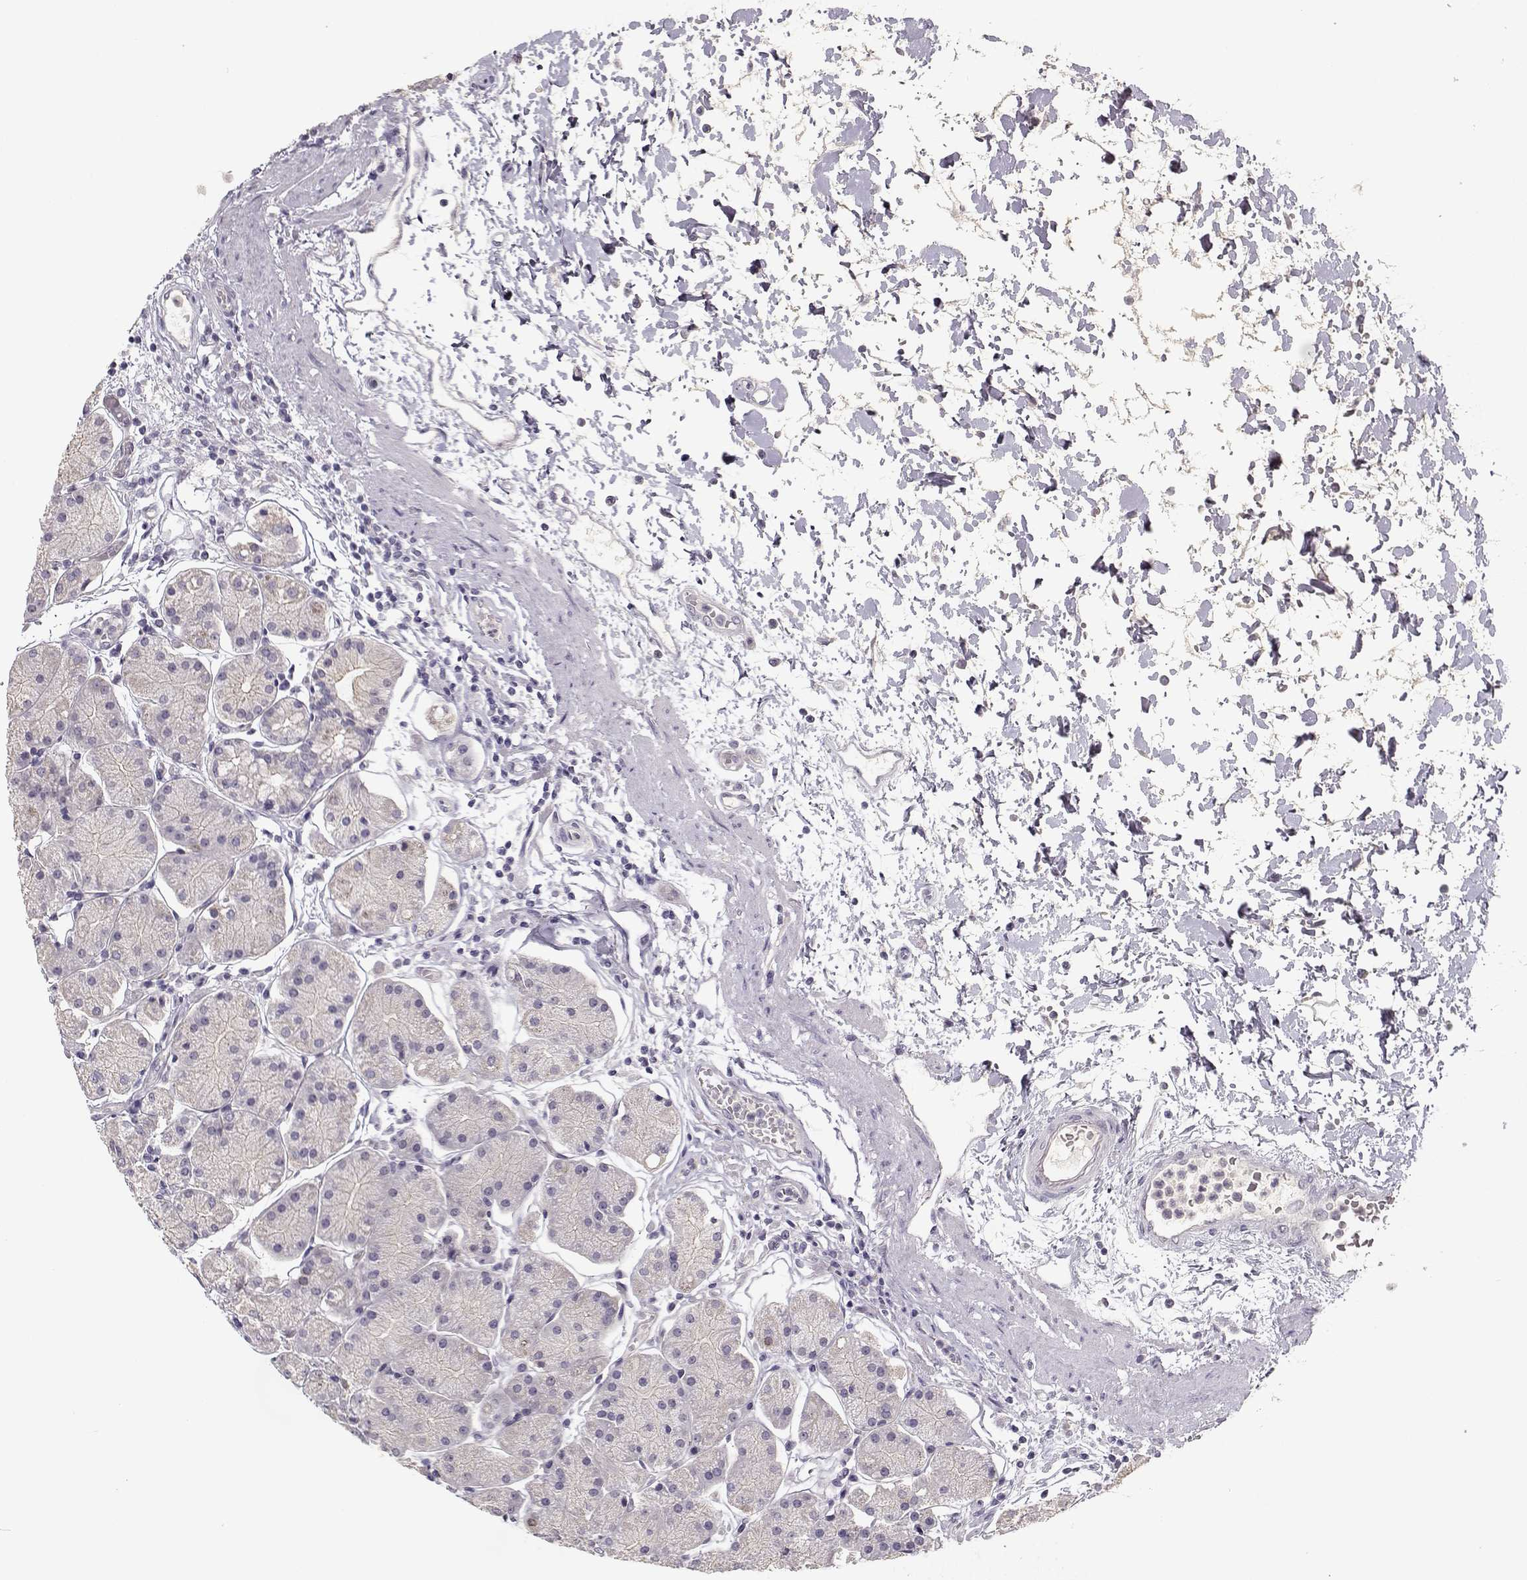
{"staining": {"intensity": "negative", "quantity": "none", "location": "none"}, "tissue": "stomach", "cell_type": "Glandular cells", "image_type": "normal", "snomed": [{"axis": "morphology", "description": "Normal tissue, NOS"}, {"axis": "topography", "description": "Stomach"}], "caption": "Immunohistochemical staining of benign stomach exhibits no significant staining in glandular cells.", "gene": "TMEM145", "patient": {"sex": "male", "age": 54}}